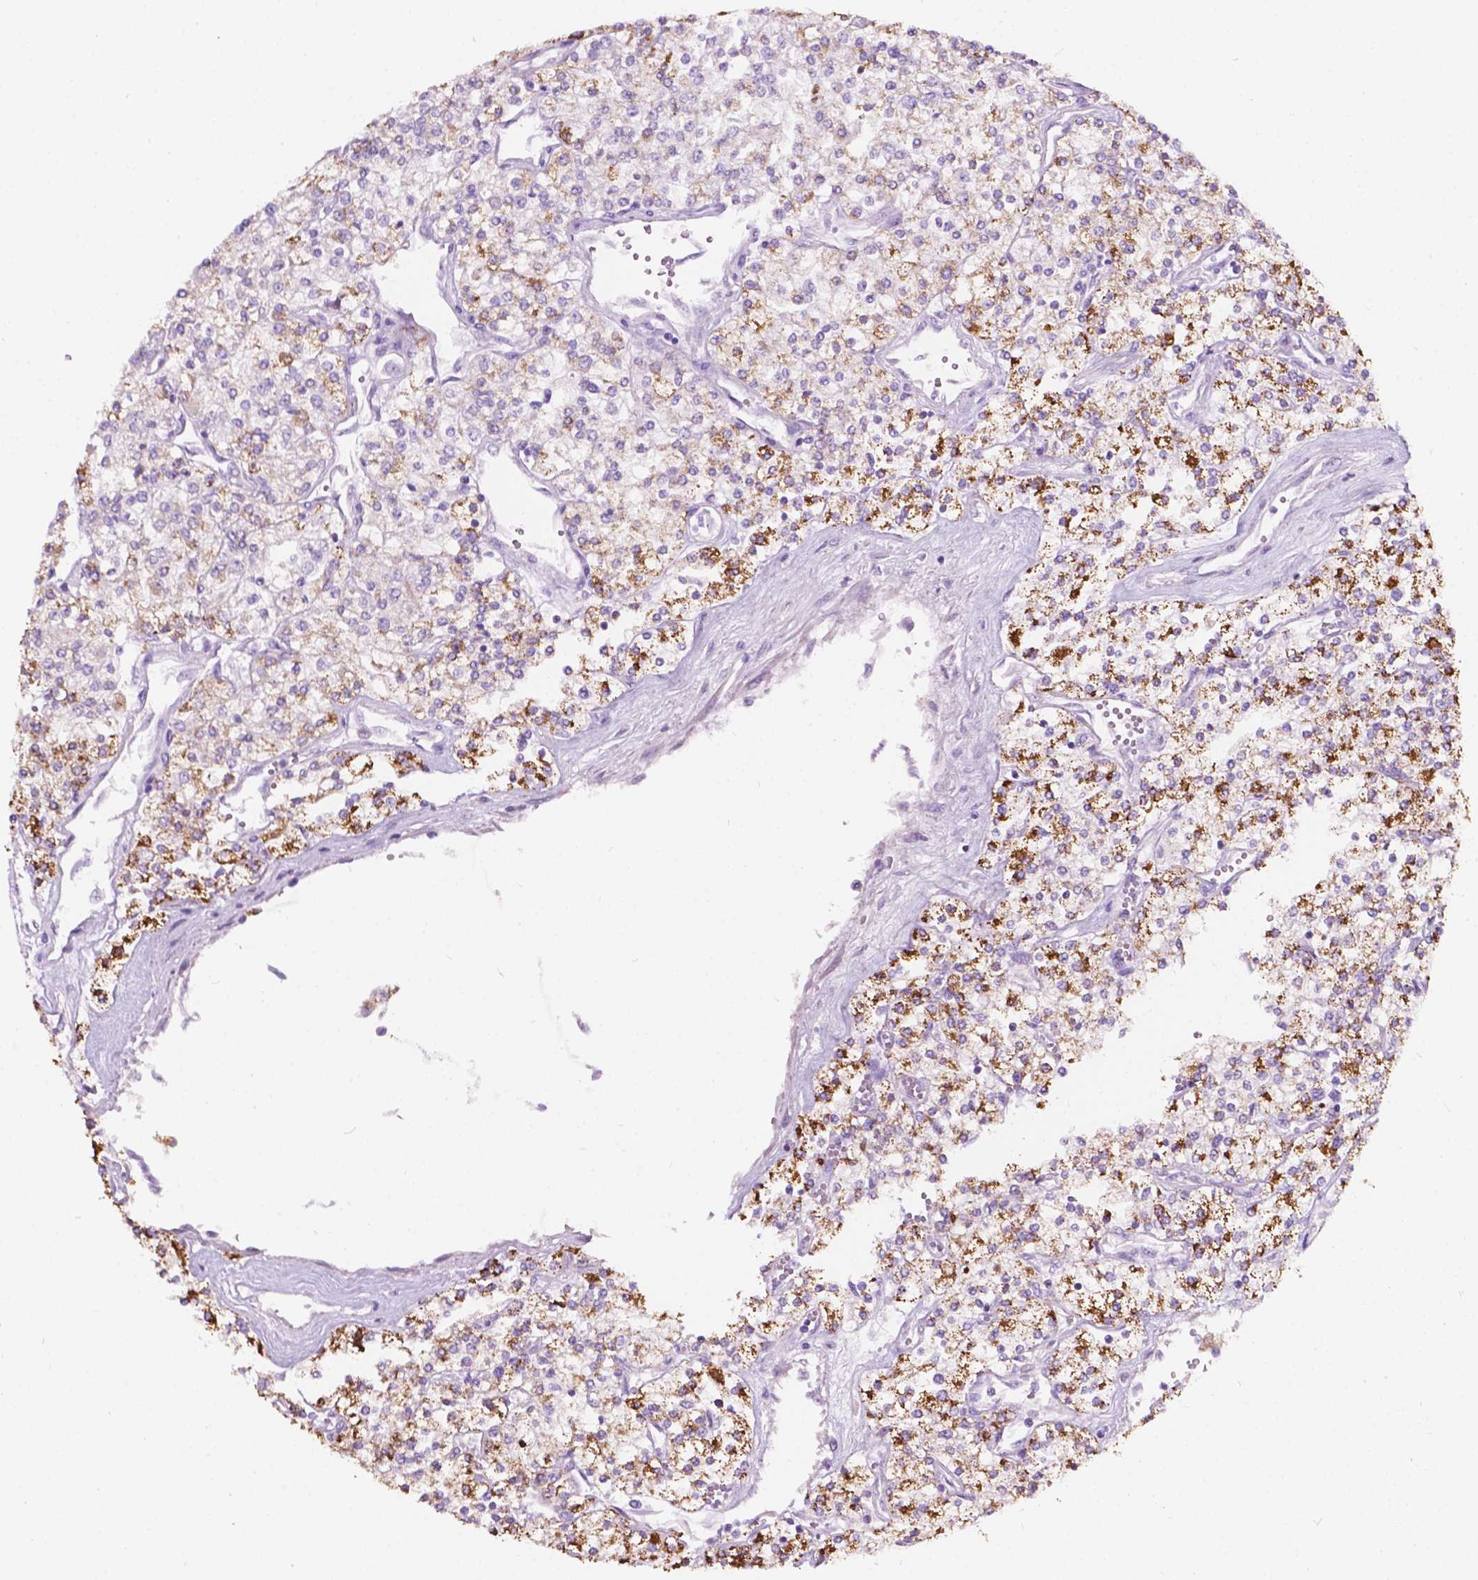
{"staining": {"intensity": "moderate", "quantity": "25%-75%", "location": "cytoplasmic/membranous"}, "tissue": "renal cancer", "cell_type": "Tumor cells", "image_type": "cancer", "snomed": [{"axis": "morphology", "description": "Adenocarcinoma, NOS"}, {"axis": "topography", "description": "Kidney"}], "caption": "Renal cancer stained with immunohistochemistry reveals moderate cytoplasmic/membranous positivity in approximately 25%-75% of tumor cells.", "gene": "NOS1AP", "patient": {"sex": "male", "age": 80}}